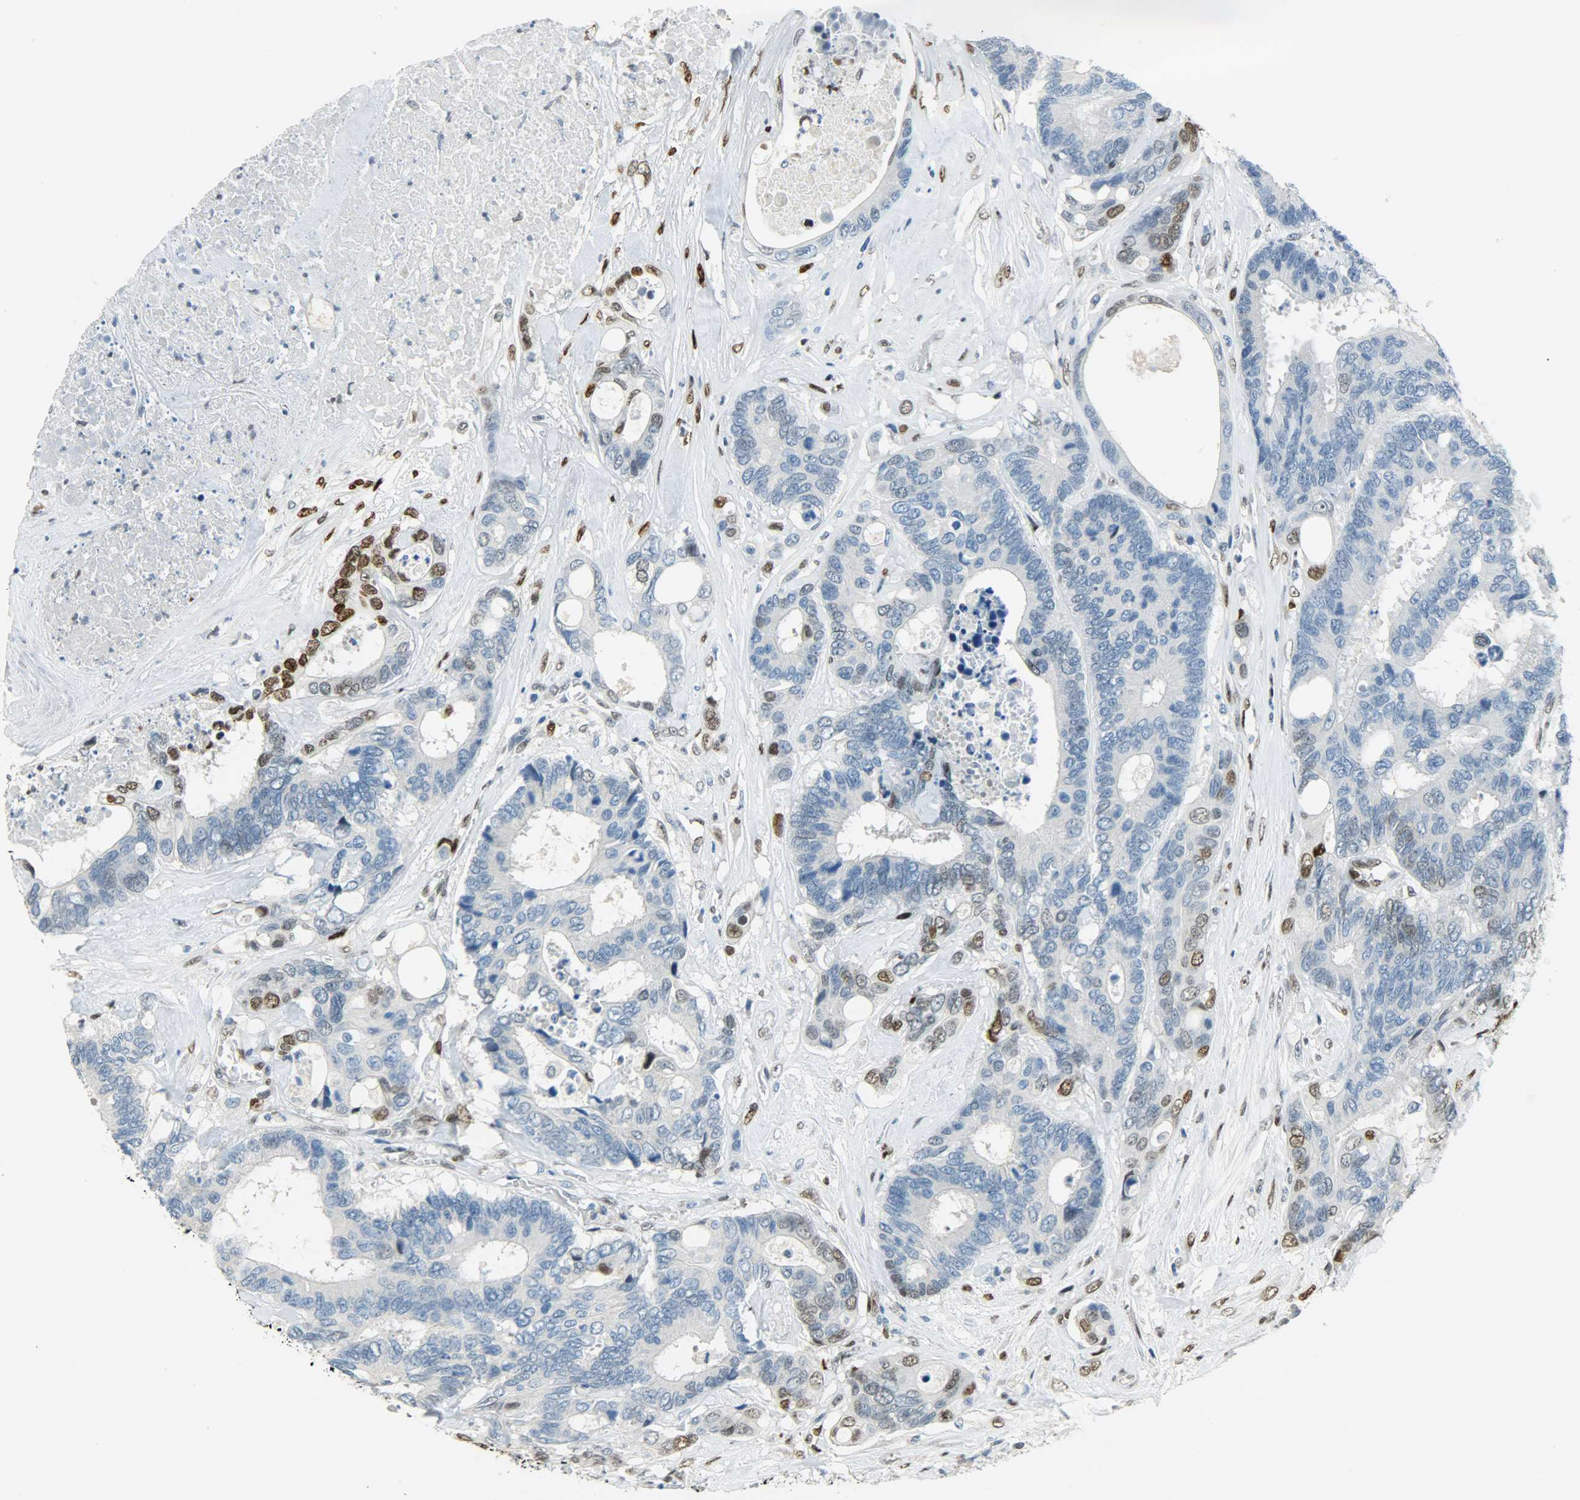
{"staining": {"intensity": "weak", "quantity": "<25%", "location": "nuclear"}, "tissue": "colorectal cancer", "cell_type": "Tumor cells", "image_type": "cancer", "snomed": [{"axis": "morphology", "description": "Adenocarcinoma, NOS"}, {"axis": "topography", "description": "Rectum"}], "caption": "Colorectal adenocarcinoma was stained to show a protein in brown. There is no significant expression in tumor cells.", "gene": "JUNB", "patient": {"sex": "male", "age": 55}}